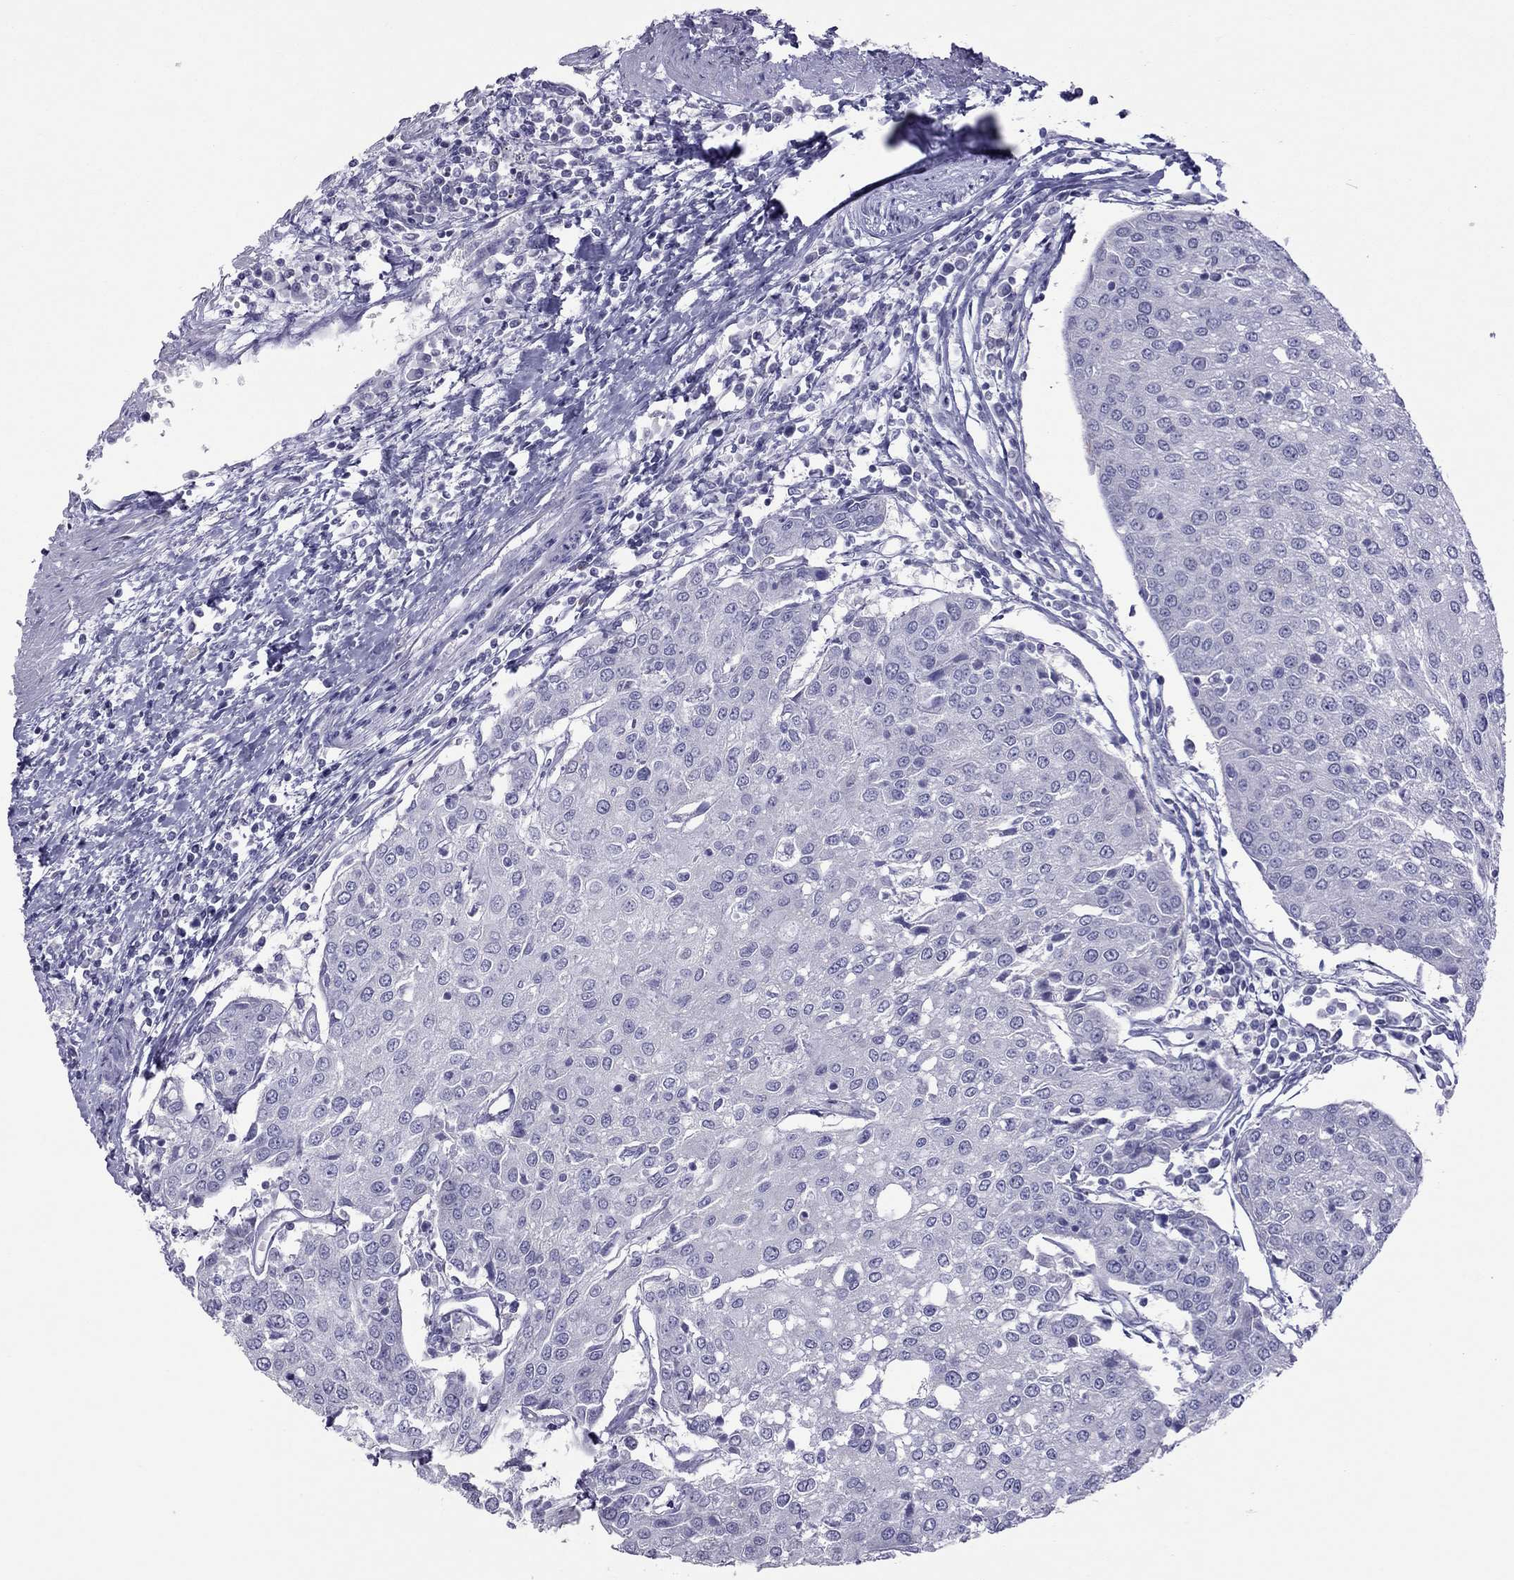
{"staining": {"intensity": "negative", "quantity": "none", "location": "none"}, "tissue": "urothelial cancer", "cell_type": "Tumor cells", "image_type": "cancer", "snomed": [{"axis": "morphology", "description": "Urothelial carcinoma, High grade"}, {"axis": "topography", "description": "Urinary bladder"}], "caption": "High-grade urothelial carcinoma was stained to show a protein in brown. There is no significant expression in tumor cells.", "gene": "TEX14", "patient": {"sex": "female", "age": 85}}